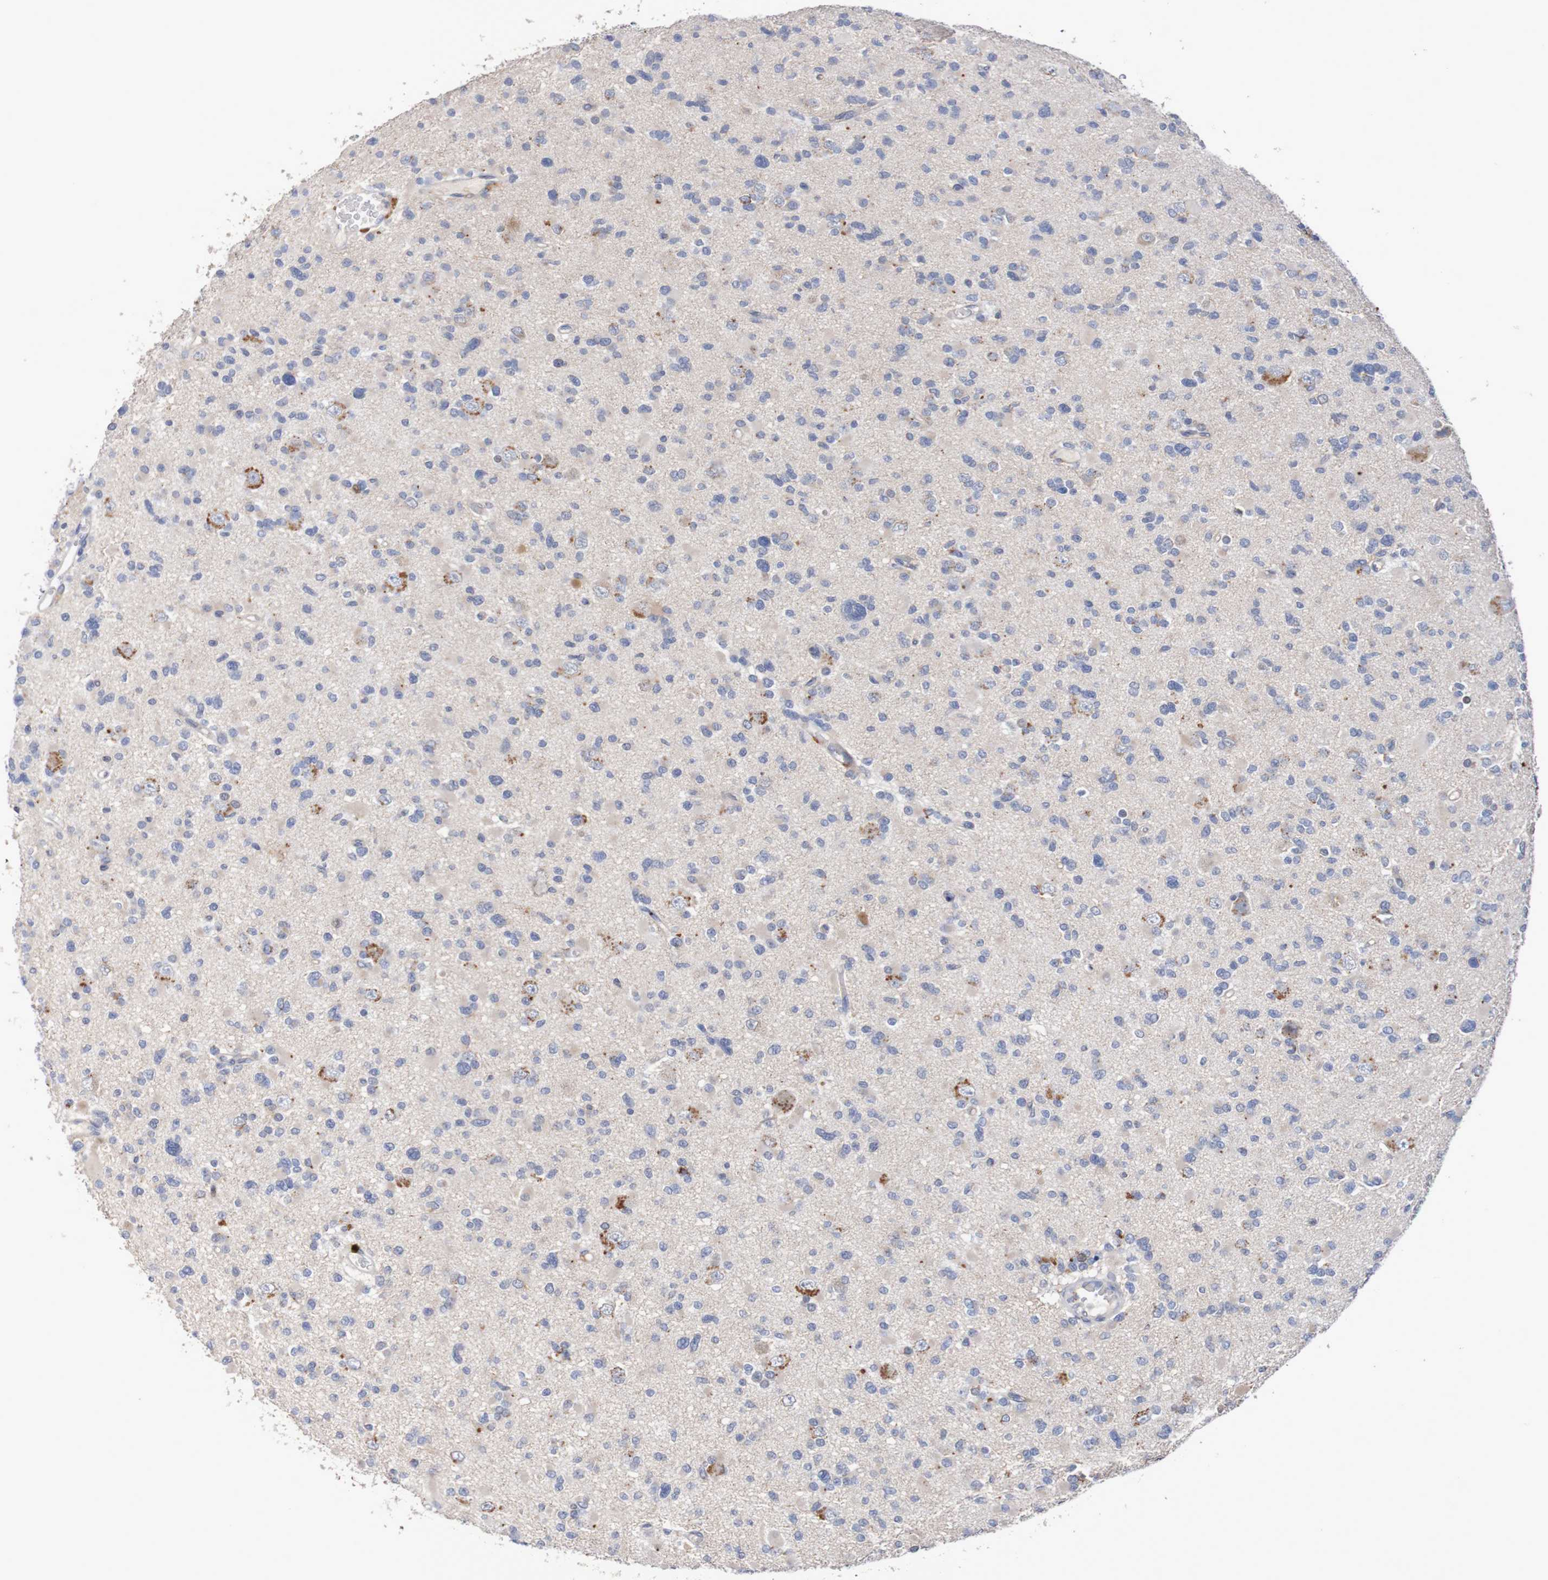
{"staining": {"intensity": "moderate", "quantity": "<25%", "location": "cytoplasmic/membranous"}, "tissue": "glioma", "cell_type": "Tumor cells", "image_type": "cancer", "snomed": [{"axis": "morphology", "description": "Glioma, malignant, Low grade"}, {"axis": "topography", "description": "Brain"}], "caption": "Tumor cells reveal moderate cytoplasmic/membranous positivity in approximately <25% of cells in low-grade glioma (malignant).", "gene": "FBP2", "patient": {"sex": "female", "age": 22}}